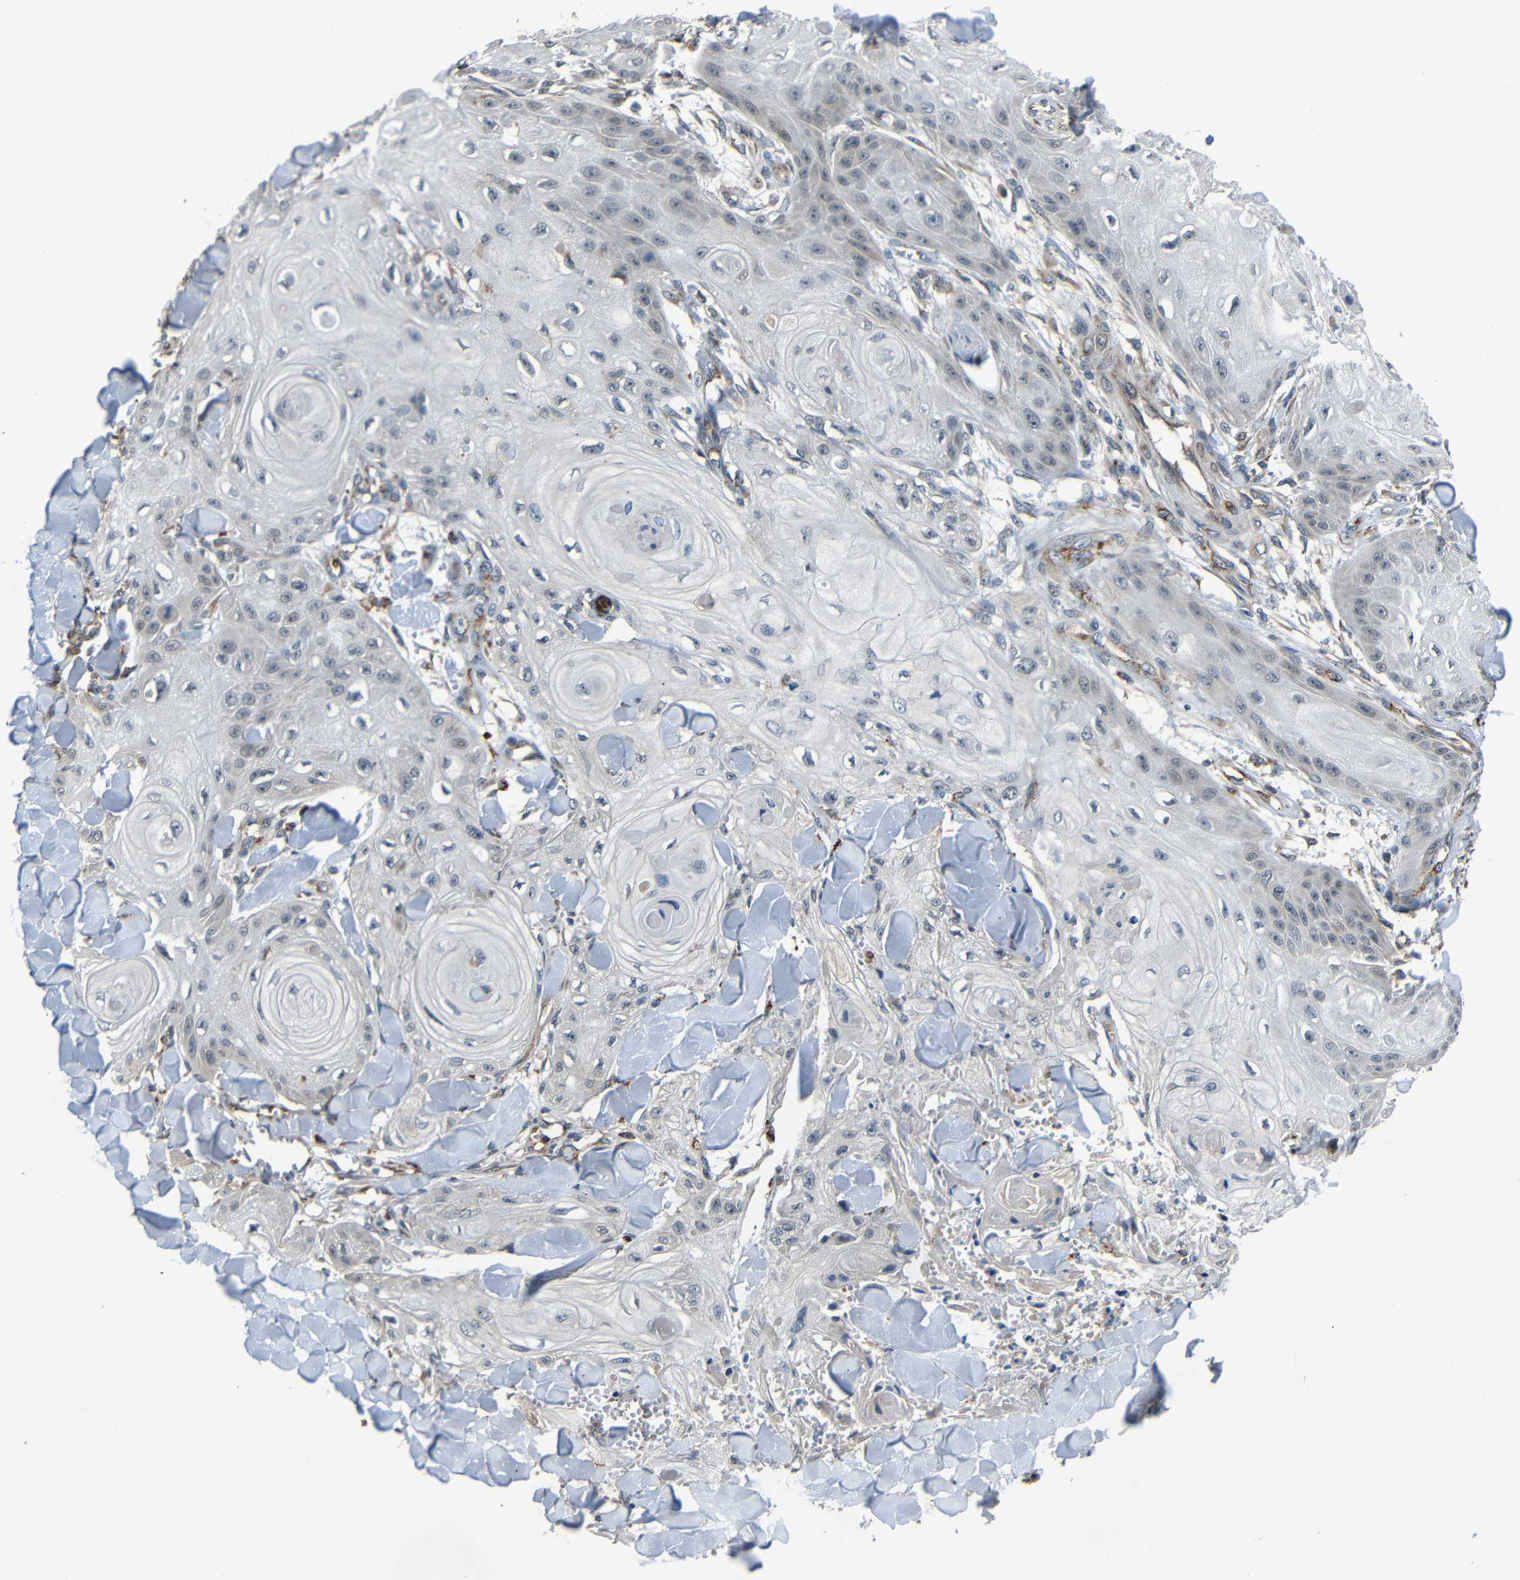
{"staining": {"intensity": "negative", "quantity": "none", "location": "none"}, "tissue": "skin cancer", "cell_type": "Tumor cells", "image_type": "cancer", "snomed": [{"axis": "morphology", "description": "Squamous cell carcinoma, NOS"}, {"axis": "topography", "description": "Skin"}], "caption": "Tumor cells are negative for protein expression in human skin cancer.", "gene": "ATP7A", "patient": {"sex": "male", "age": 74}}